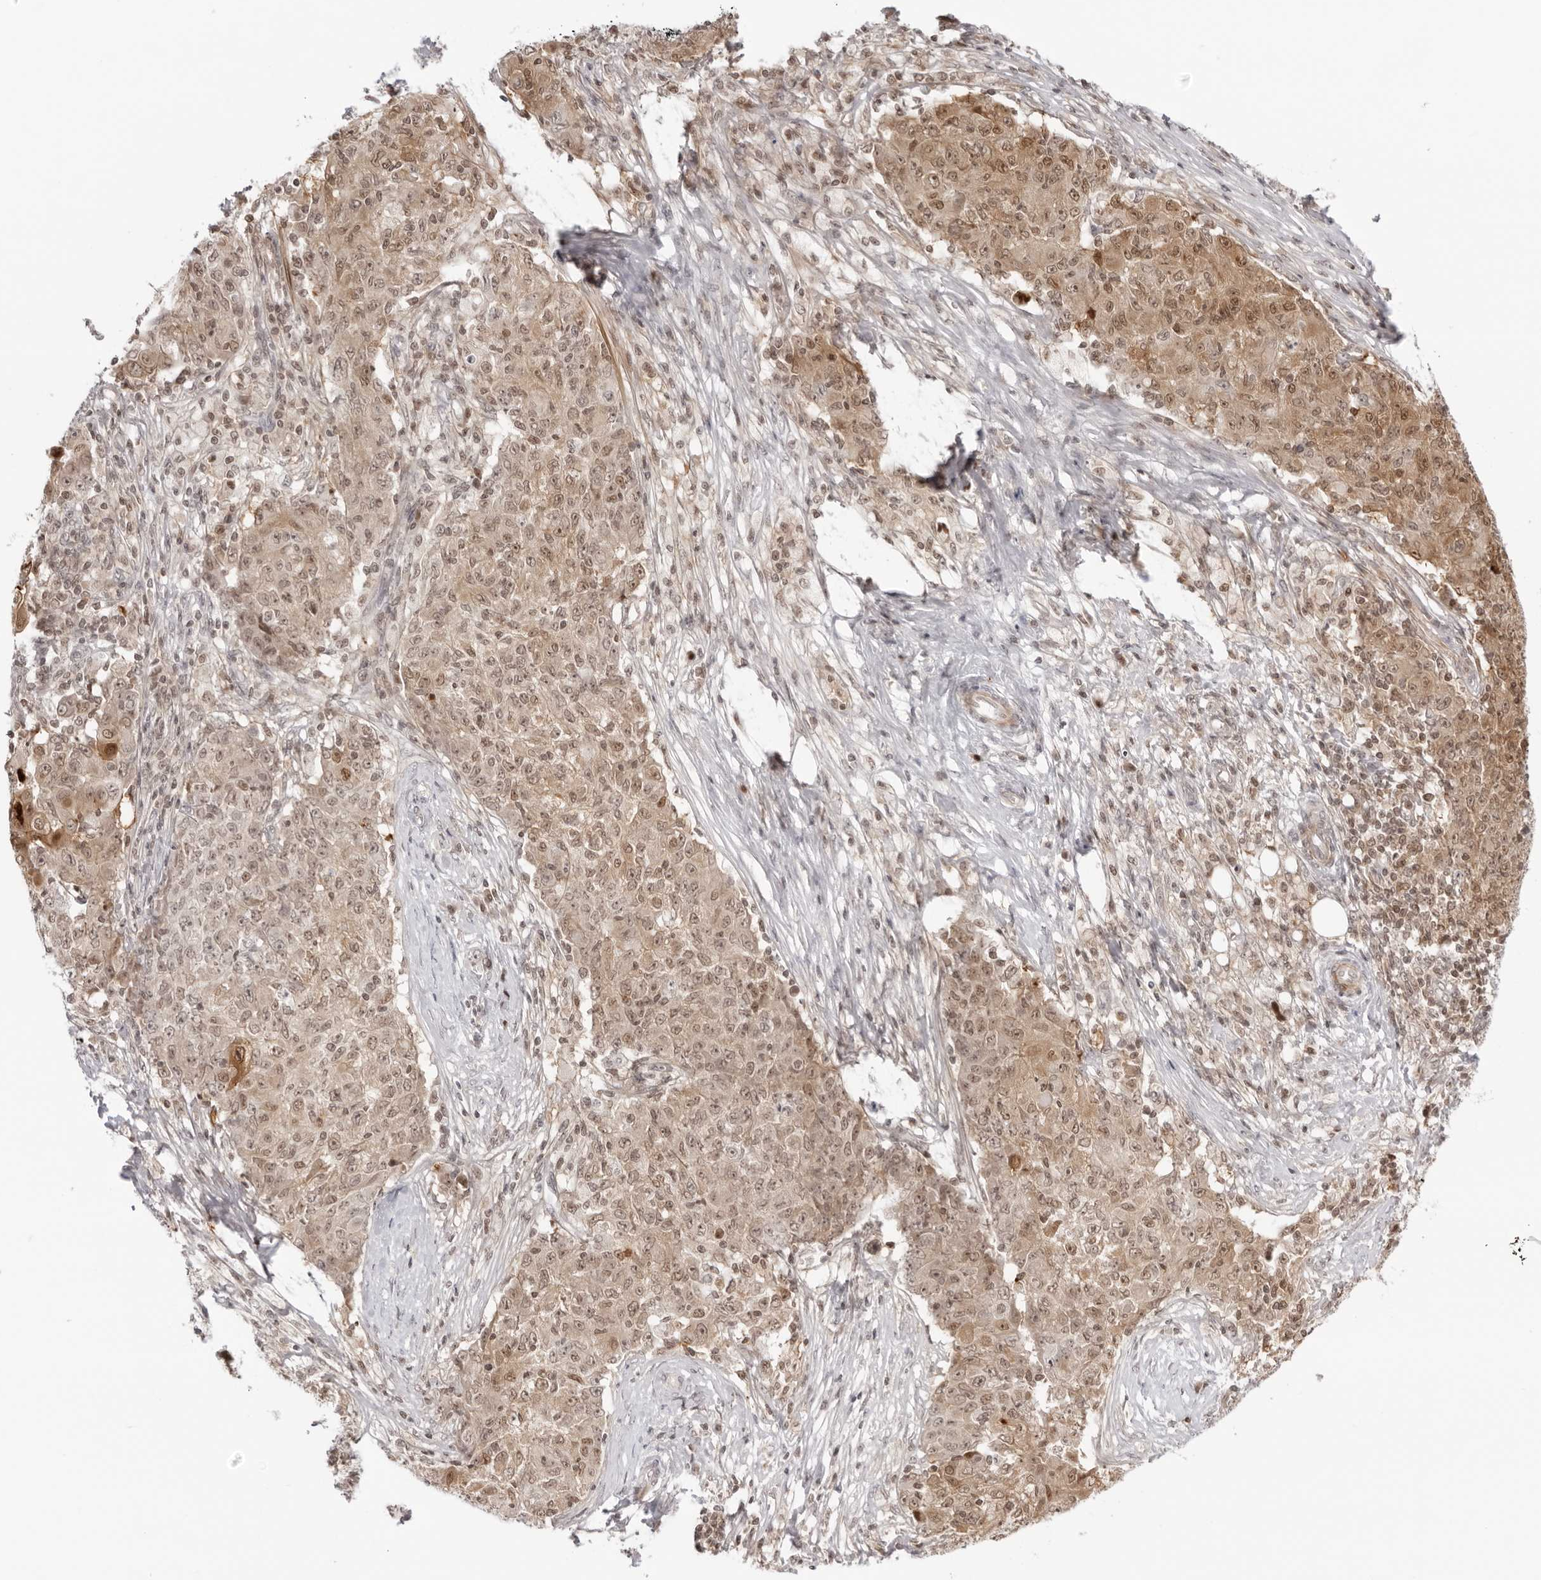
{"staining": {"intensity": "moderate", "quantity": "25%-75%", "location": "cytoplasmic/membranous,nuclear"}, "tissue": "ovarian cancer", "cell_type": "Tumor cells", "image_type": "cancer", "snomed": [{"axis": "morphology", "description": "Carcinoma, endometroid"}, {"axis": "topography", "description": "Ovary"}], "caption": "This is a histology image of IHC staining of endometroid carcinoma (ovarian), which shows moderate positivity in the cytoplasmic/membranous and nuclear of tumor cells.", "gene": "RNF146", "patient": {"sex": "female", "age": 42}}